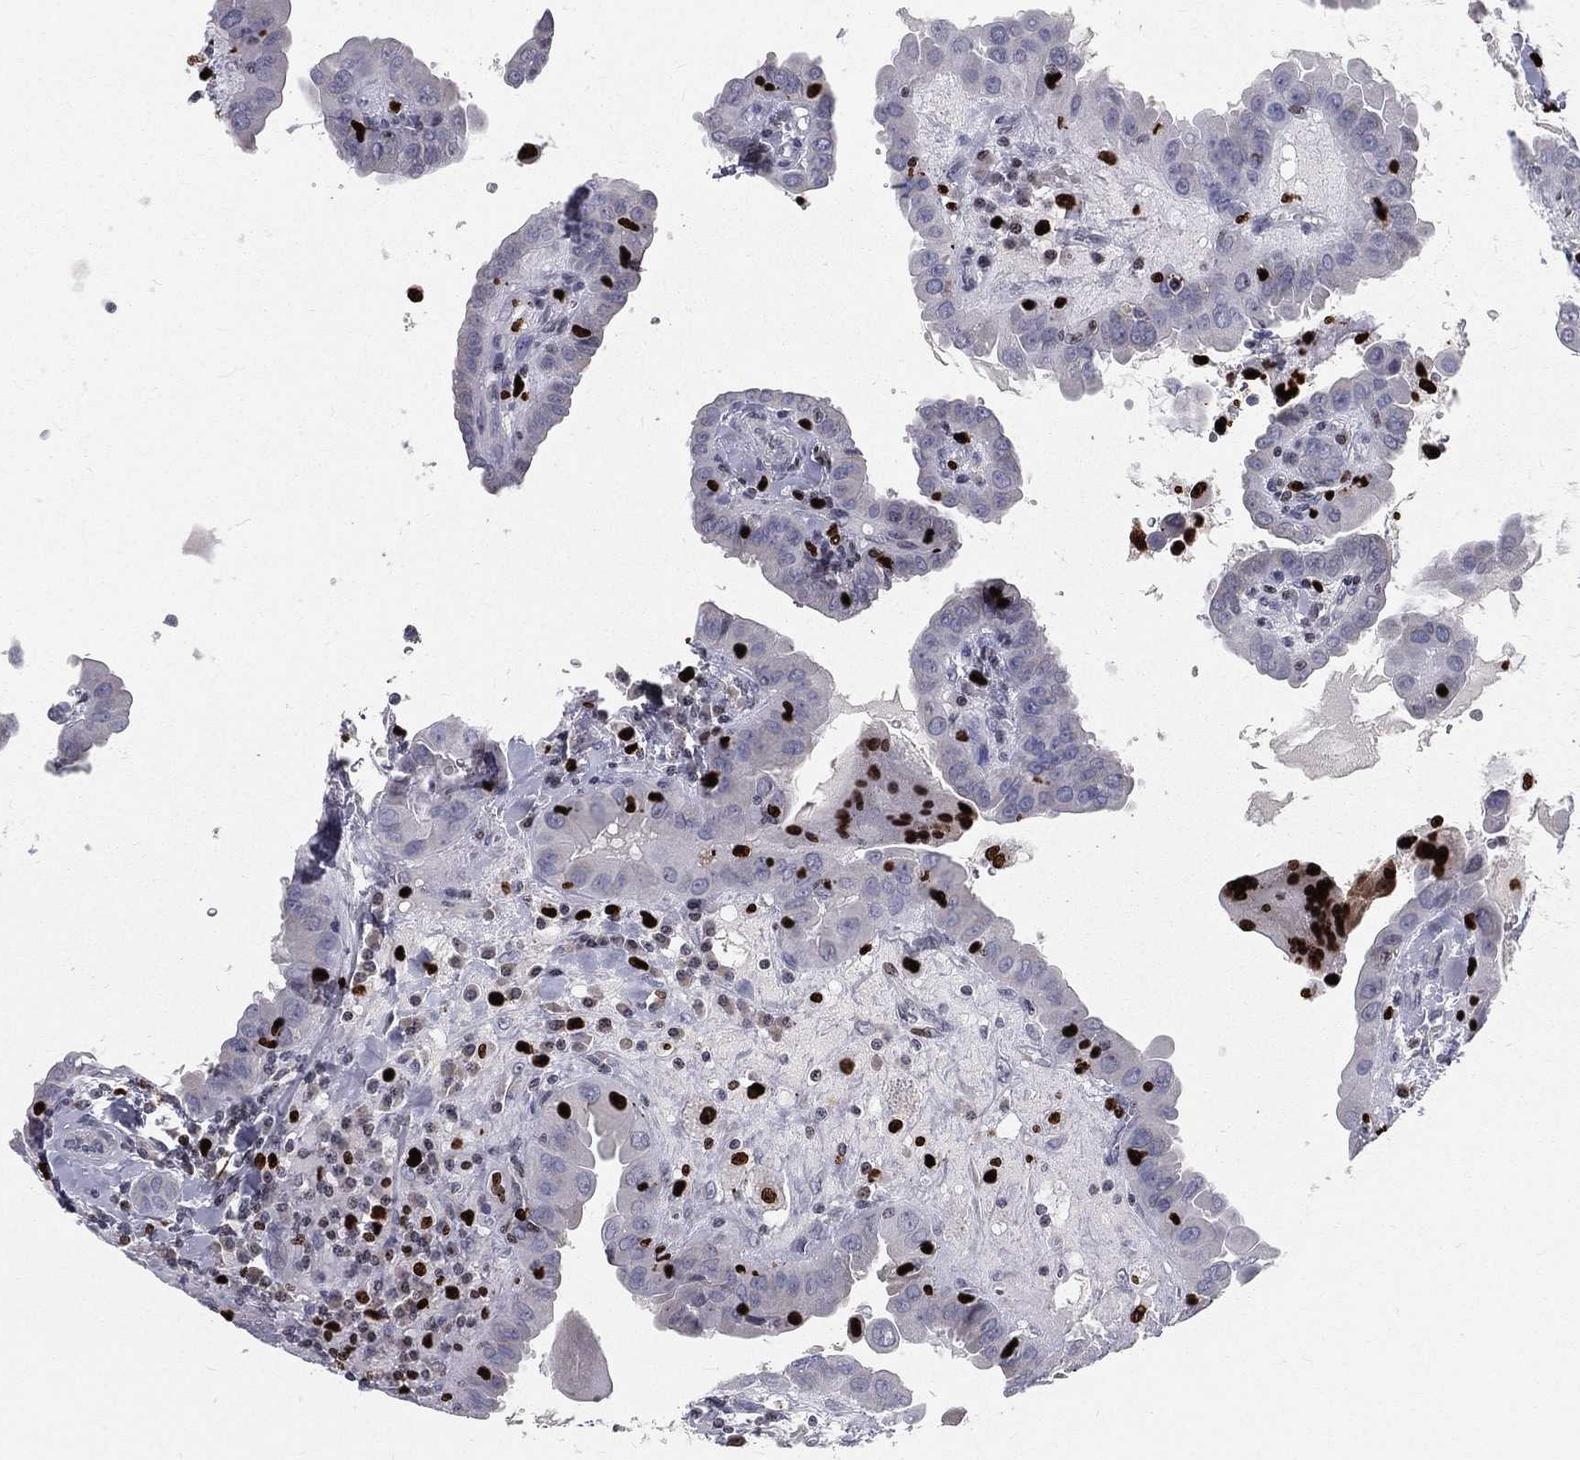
{"staining": {"intensity": "negative", "quantity": "none", "location": "none"}, "tissue": "thyroid cancer", "cell_type": "Tumor cells", "image_type": "cancer", "snomed": [{"axis": "morphology", "description": "Papillary adenocarcinoma, NOS"}, {"axis": "topography", "description": "Thyroid gland"}], "caption": "High magnification brightfield microscopy of thyroid cancer stained with DAB (brown) and counterstained with hematoxylin (blue): tumor cells show no significant staining.", "gene": "MNDA", "patient": {"sex": "female", "age": 37}}